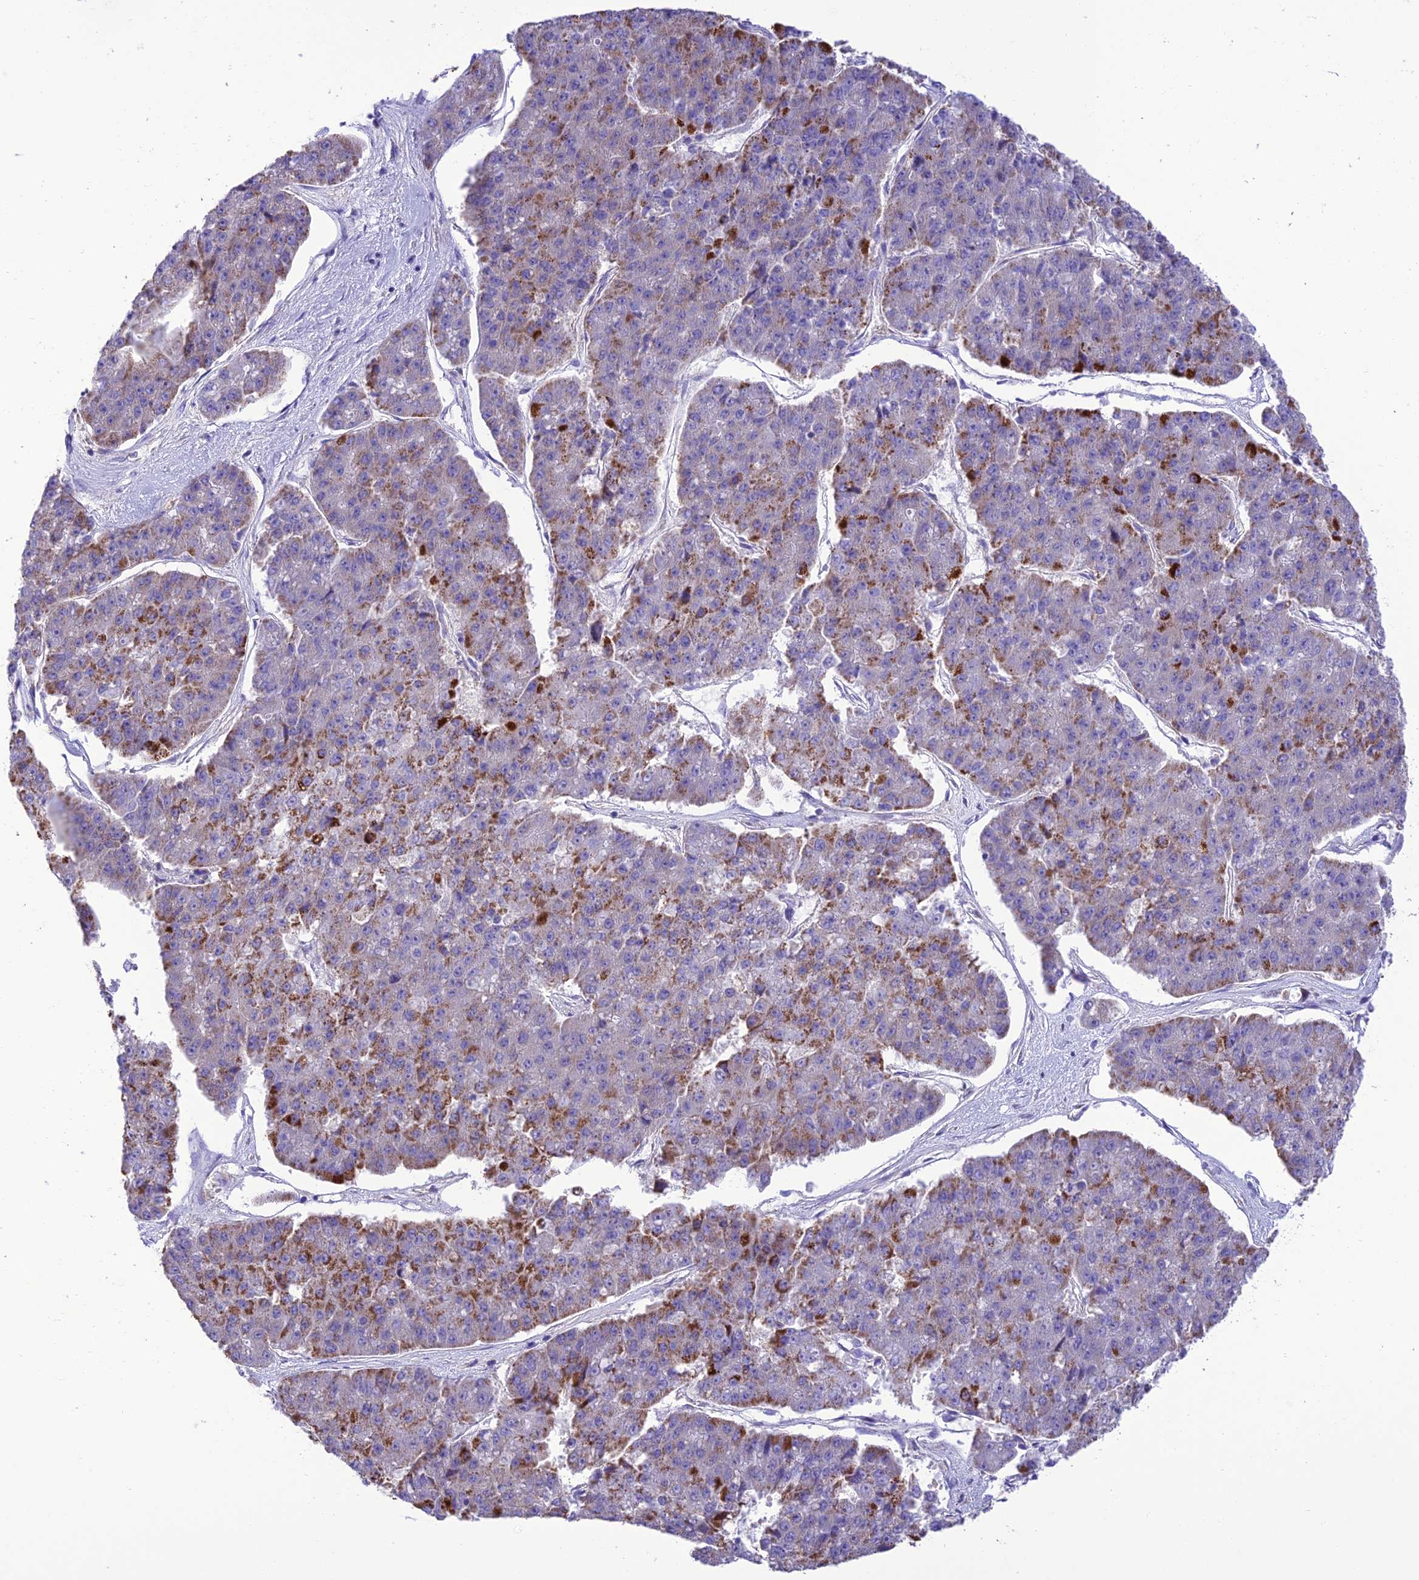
{"staining": {"intensity": "moderate", "quantity": "<25%", "location": "cytoplasmic/membranous"}, "tissue": "pancreatic cancer", "cell_type": "Tumor cells", "image_type": "cancer", "snomed": [{"axis": "morphology", "description": "Adenocarcinoma, NOS"}, {"axis": "topography", "description": "Pancreas"}], "caption": "Protein staining of pancreatic cancer tissue shows moderate cytoplasmic/membranous positivity in approximately <25% of tumor cells.", "gene": "MAP3K12", "patient": {"sex": "male", "age": 50}}